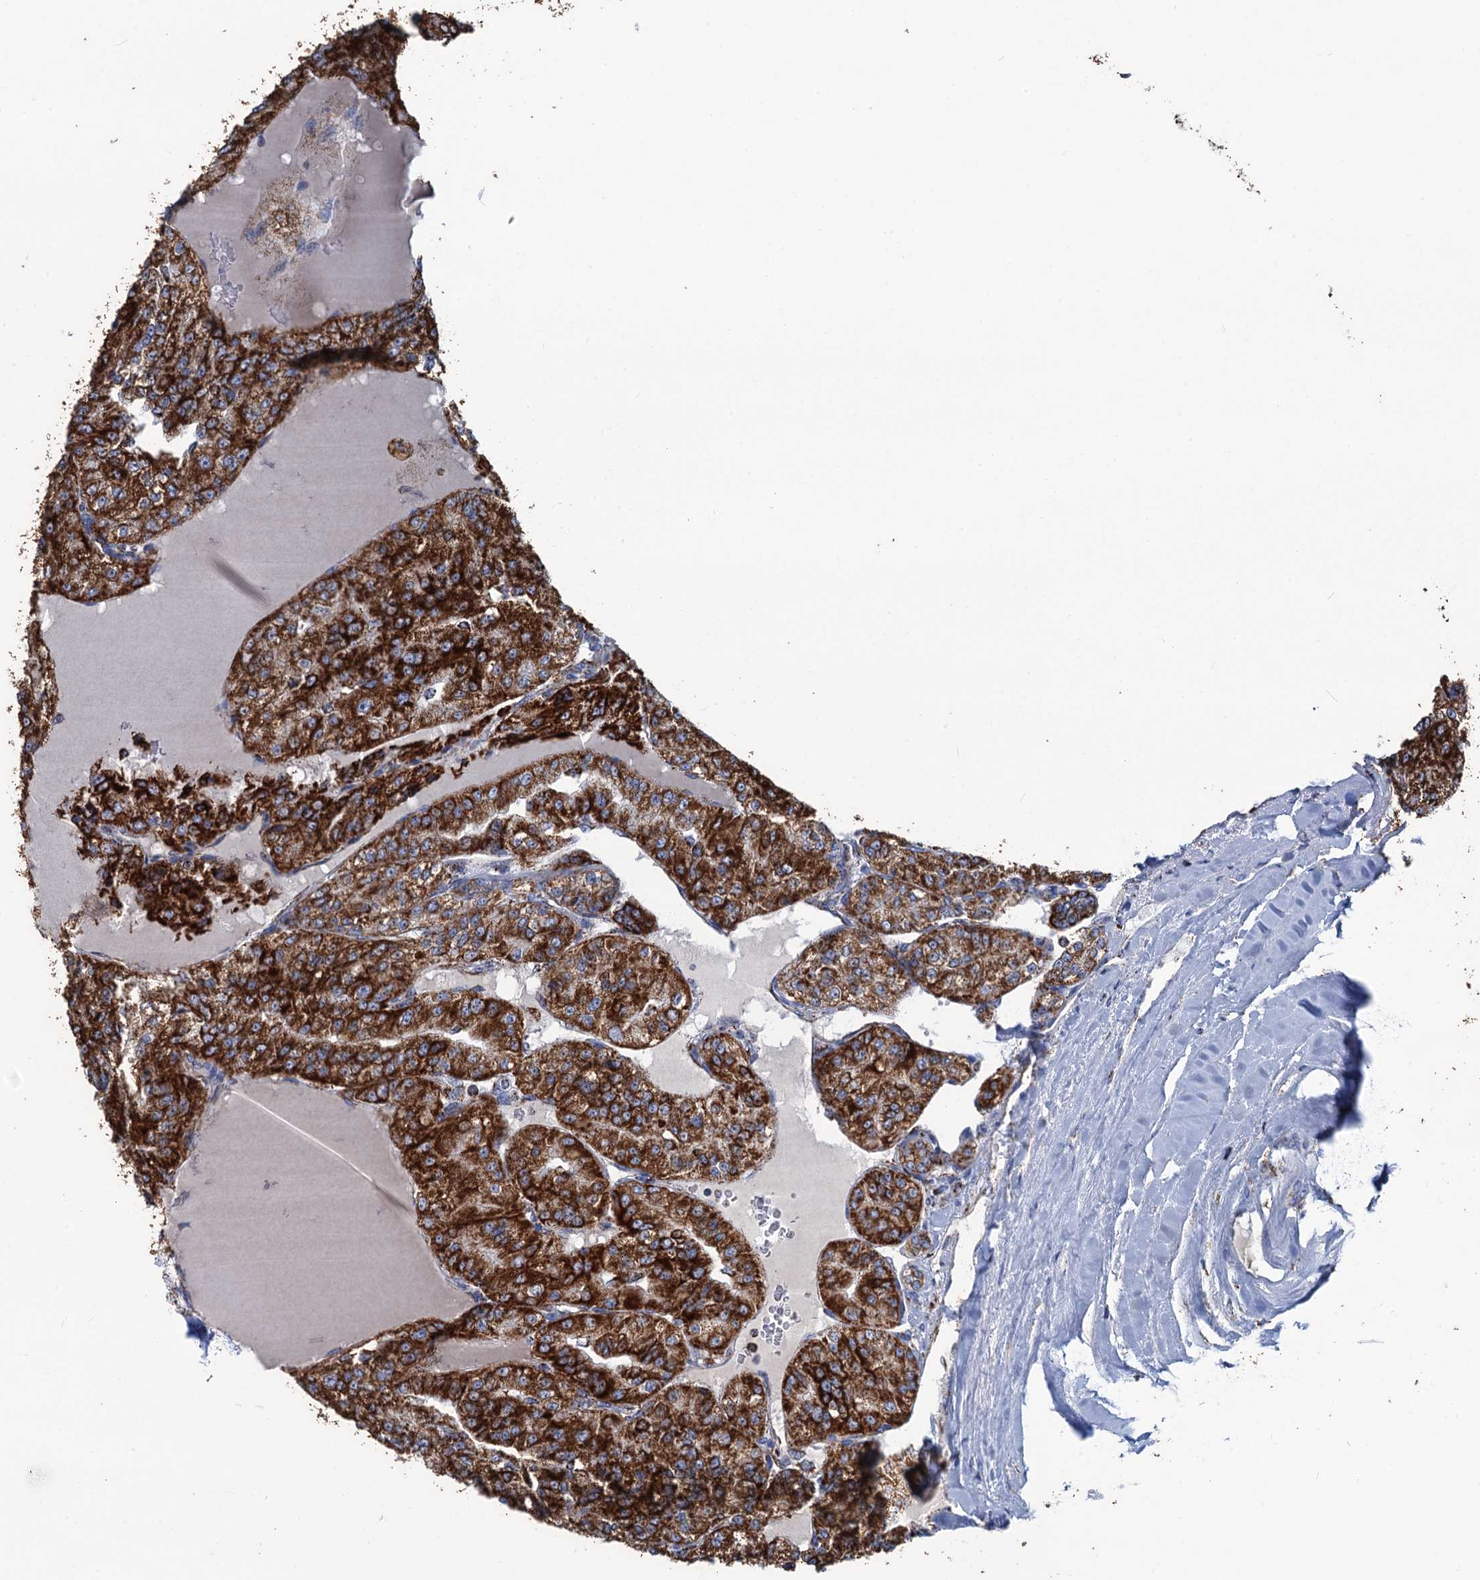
{"staining": {"intensity": "strong", "quantity": ">75%", "location": "cytoplasmic/membranous"}, "tissue": "renal cancer", "cell_type": "Tumor cells", "image_type": "cancer", "snomed": [{"axis": "morphology", "description": "Adenocarcinoma, NOS"}, {"axis": "topography", "description": "Kidney"}], "caption": "An immunohistochemistry photomicrograph of neoplastic tissue is shown. Protein staining in brown highlights strong cytoplasmic/membranous positivity in renal cancer within tumor cells. (IHC, brightfield microscopy, high magnification).", "gene": "IVD", "patient": {"sex": "female", "age": 63}}